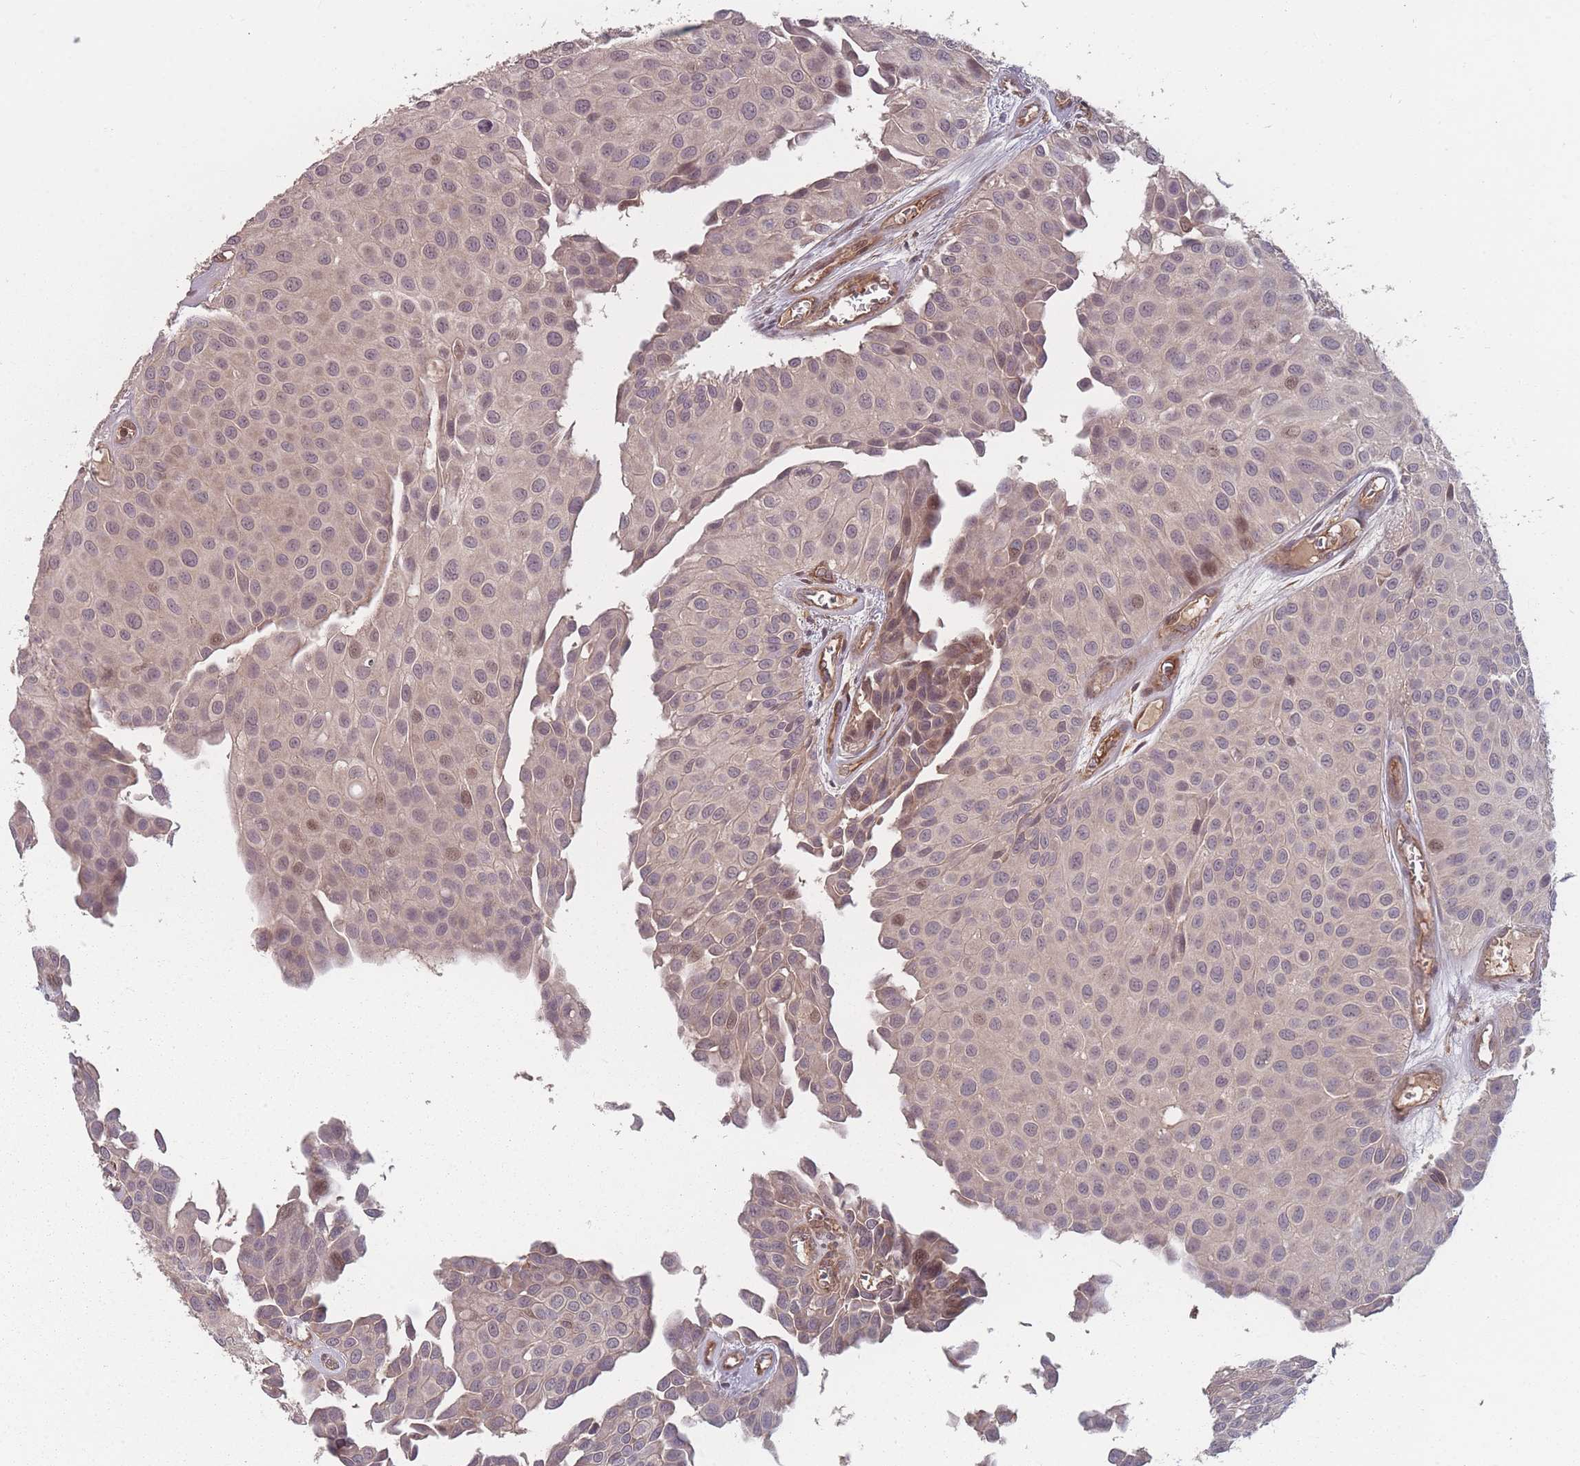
{"staining": {"intensity": "weak", "quantity": "25%-75%", "location": "cytoplasmic/membranous,nuclear"}, "tissue": "urothelial cancer", "cell_type": "Tumor cells", "image_type": "cancer", "snomed": [{"axis": "morphology", "description": "Urothelial carcinoma, Low grade"}, {"axis": "topography", "description": "Urinary bladder"}], "caption": "Immunohistochemical staining of urothelial cancer reveals low levels of weak cytoplasmic/membranous and nuclear protein positivity in about 25%-75% of tumor cells.", "gene": "HAGH", "patient": {"sex": "male", "age": 88}}